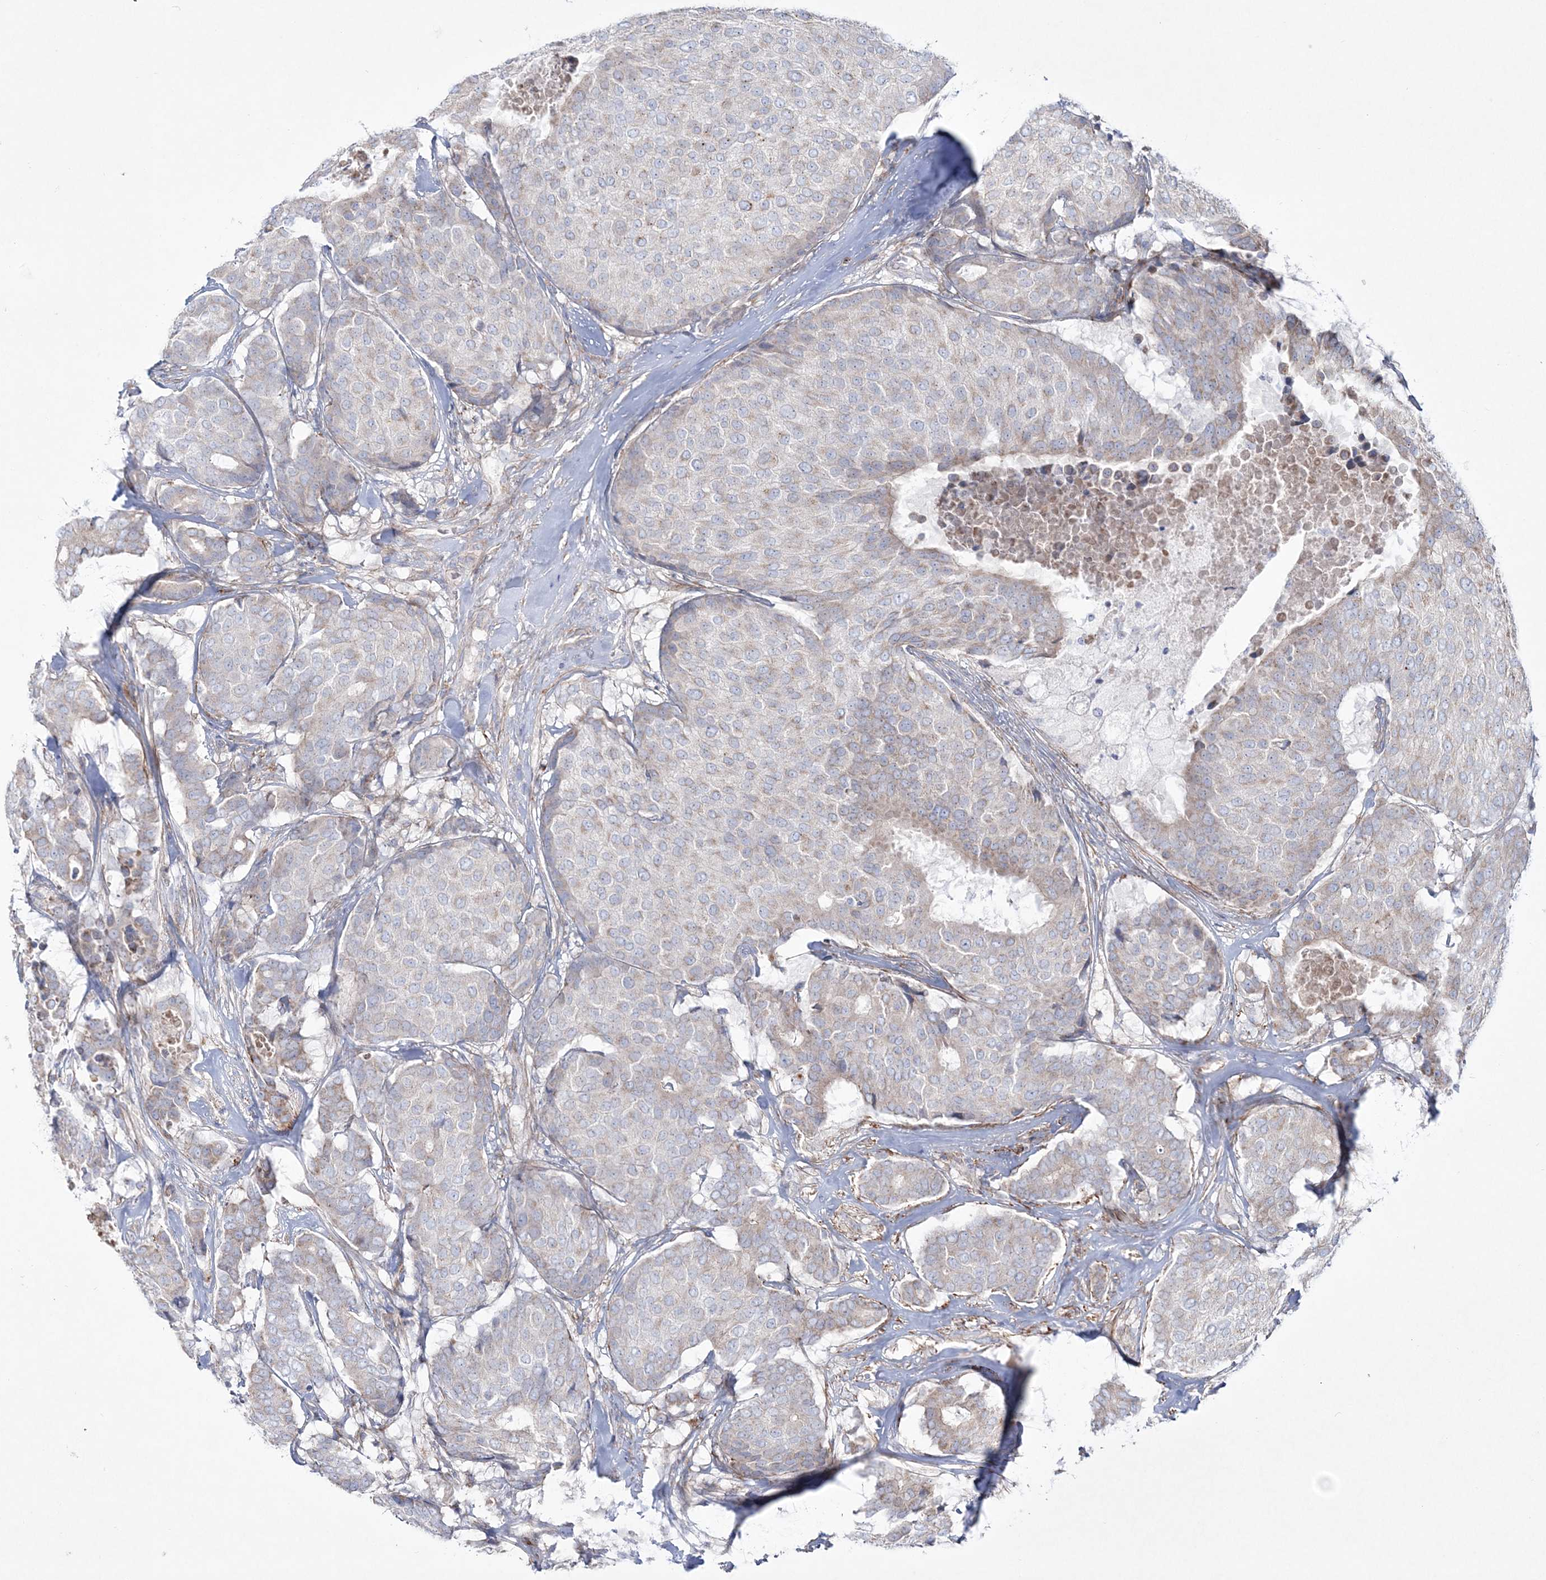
{"staining": {"intensity": "weak", "quantity": "<25%", "location": "cytoplasmic/membranous"}, "tissue": "breast cancer", "cell_type": "Tumor cells", "image_type": "cancer", "snomed": [{"axis": "morphology", "description": "Duct carcinoma"}, {"axis": "topography", "description": "Breast"}], "caption": "A histopathology image of human breast infiltrating ductal carcinoma is negative for staining in tumor cells.", "gene": "RICTOR", "patient": {"sex": "female", "age": 75}}